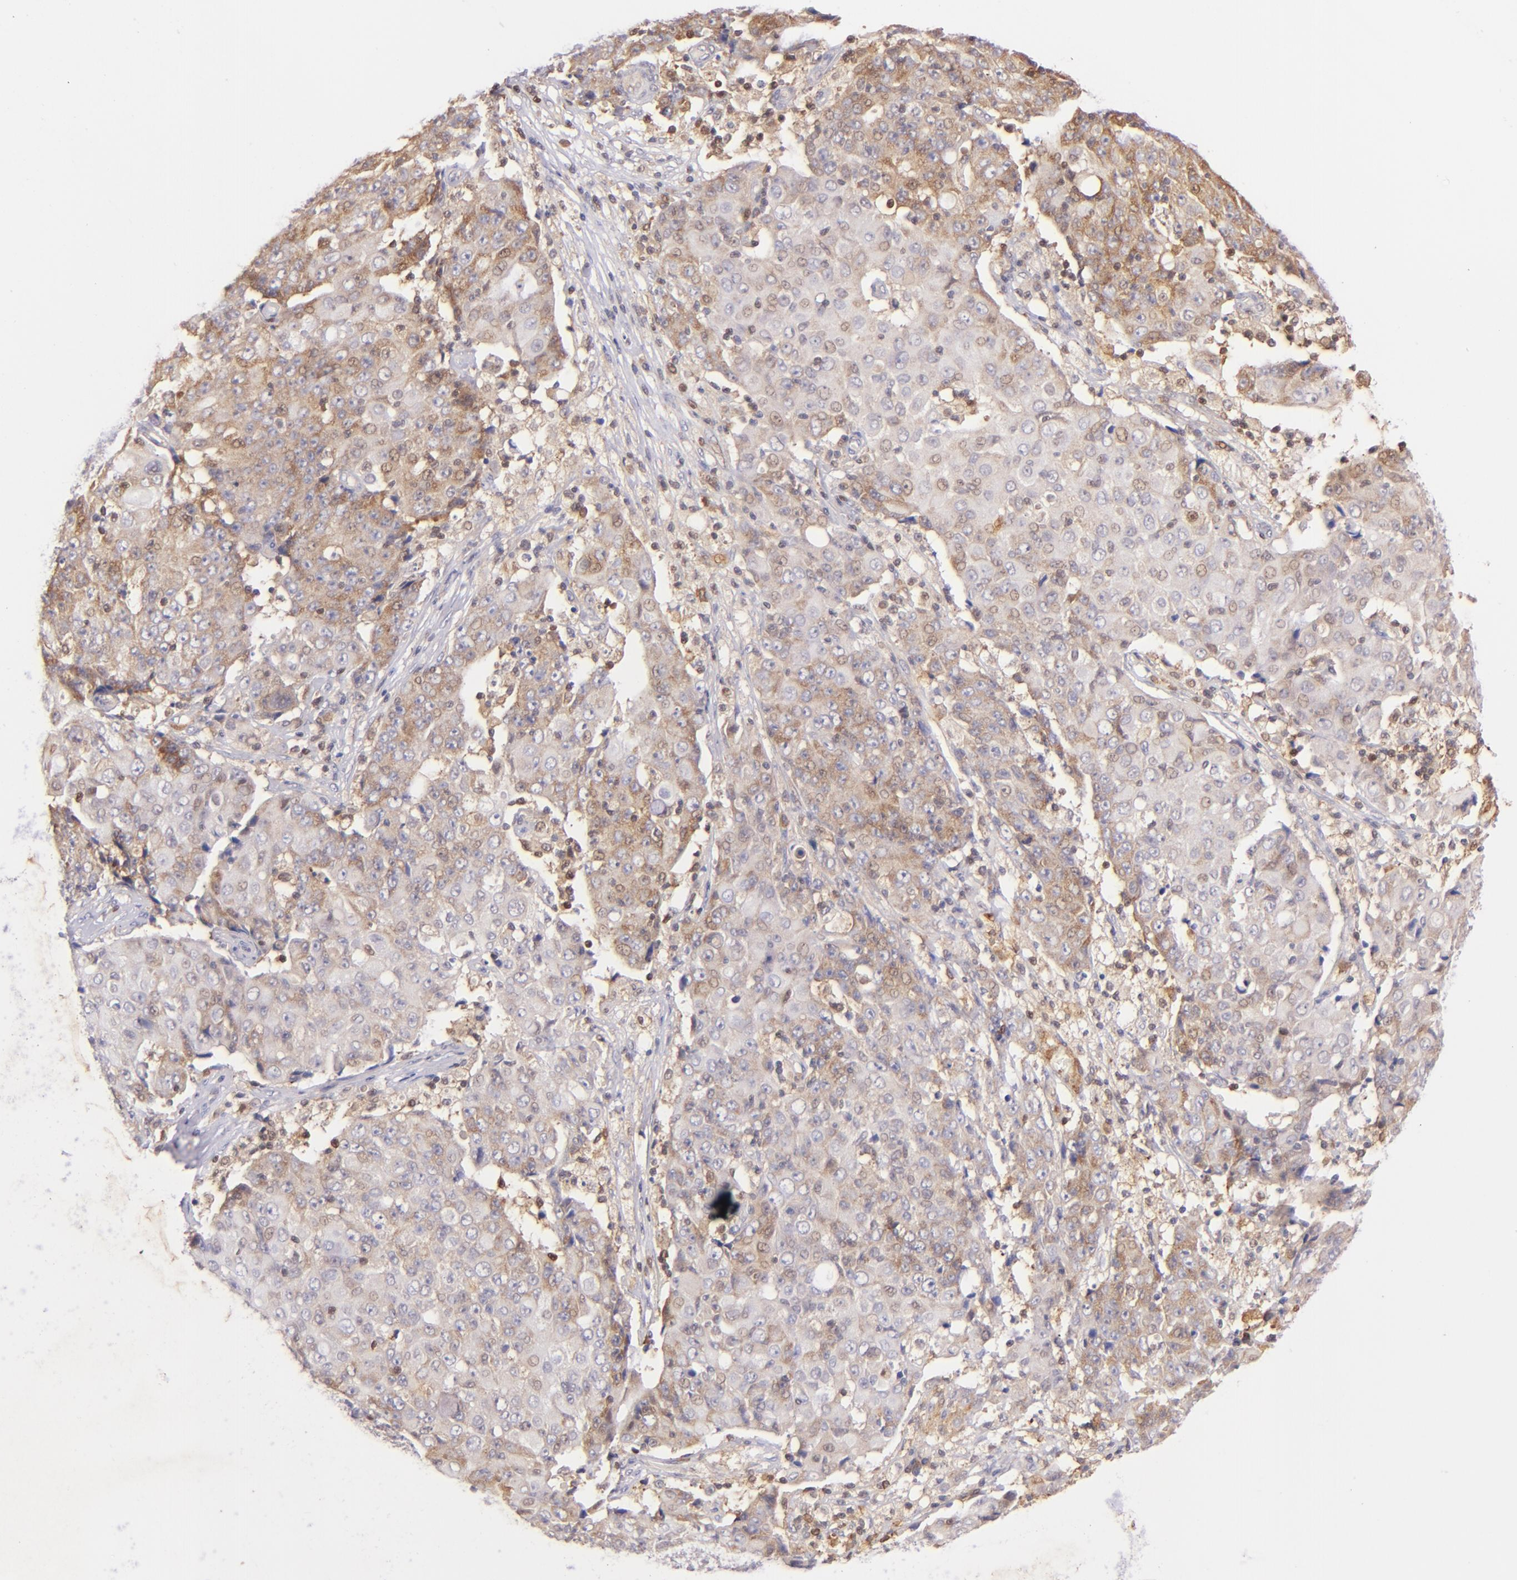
{"staining": {"intensity": "moderate", "quantity": ">75%", "location": "cytoplasmic/membranous"}, "tissue": "ovarian cancer", "cell_type": "Tumor cells", "image_type": "cancer", "snomed": [{"axis": "morphology", "description": "Carcinoma, endometroid"}, {"axis": "topography", "description": "Ovary"}], "caption": "Immunohistochemical staining of ovarian cancer exhibits moderate cytoplasmic/membranous protein positivity in about >75% of tumor cells. (DAB (3,3'-diaminobenzidine) IHC, brown staining for protein, blue staining for nuclei).", "gene": "BTK", "patient": {"sex": "female", "age": 42}}